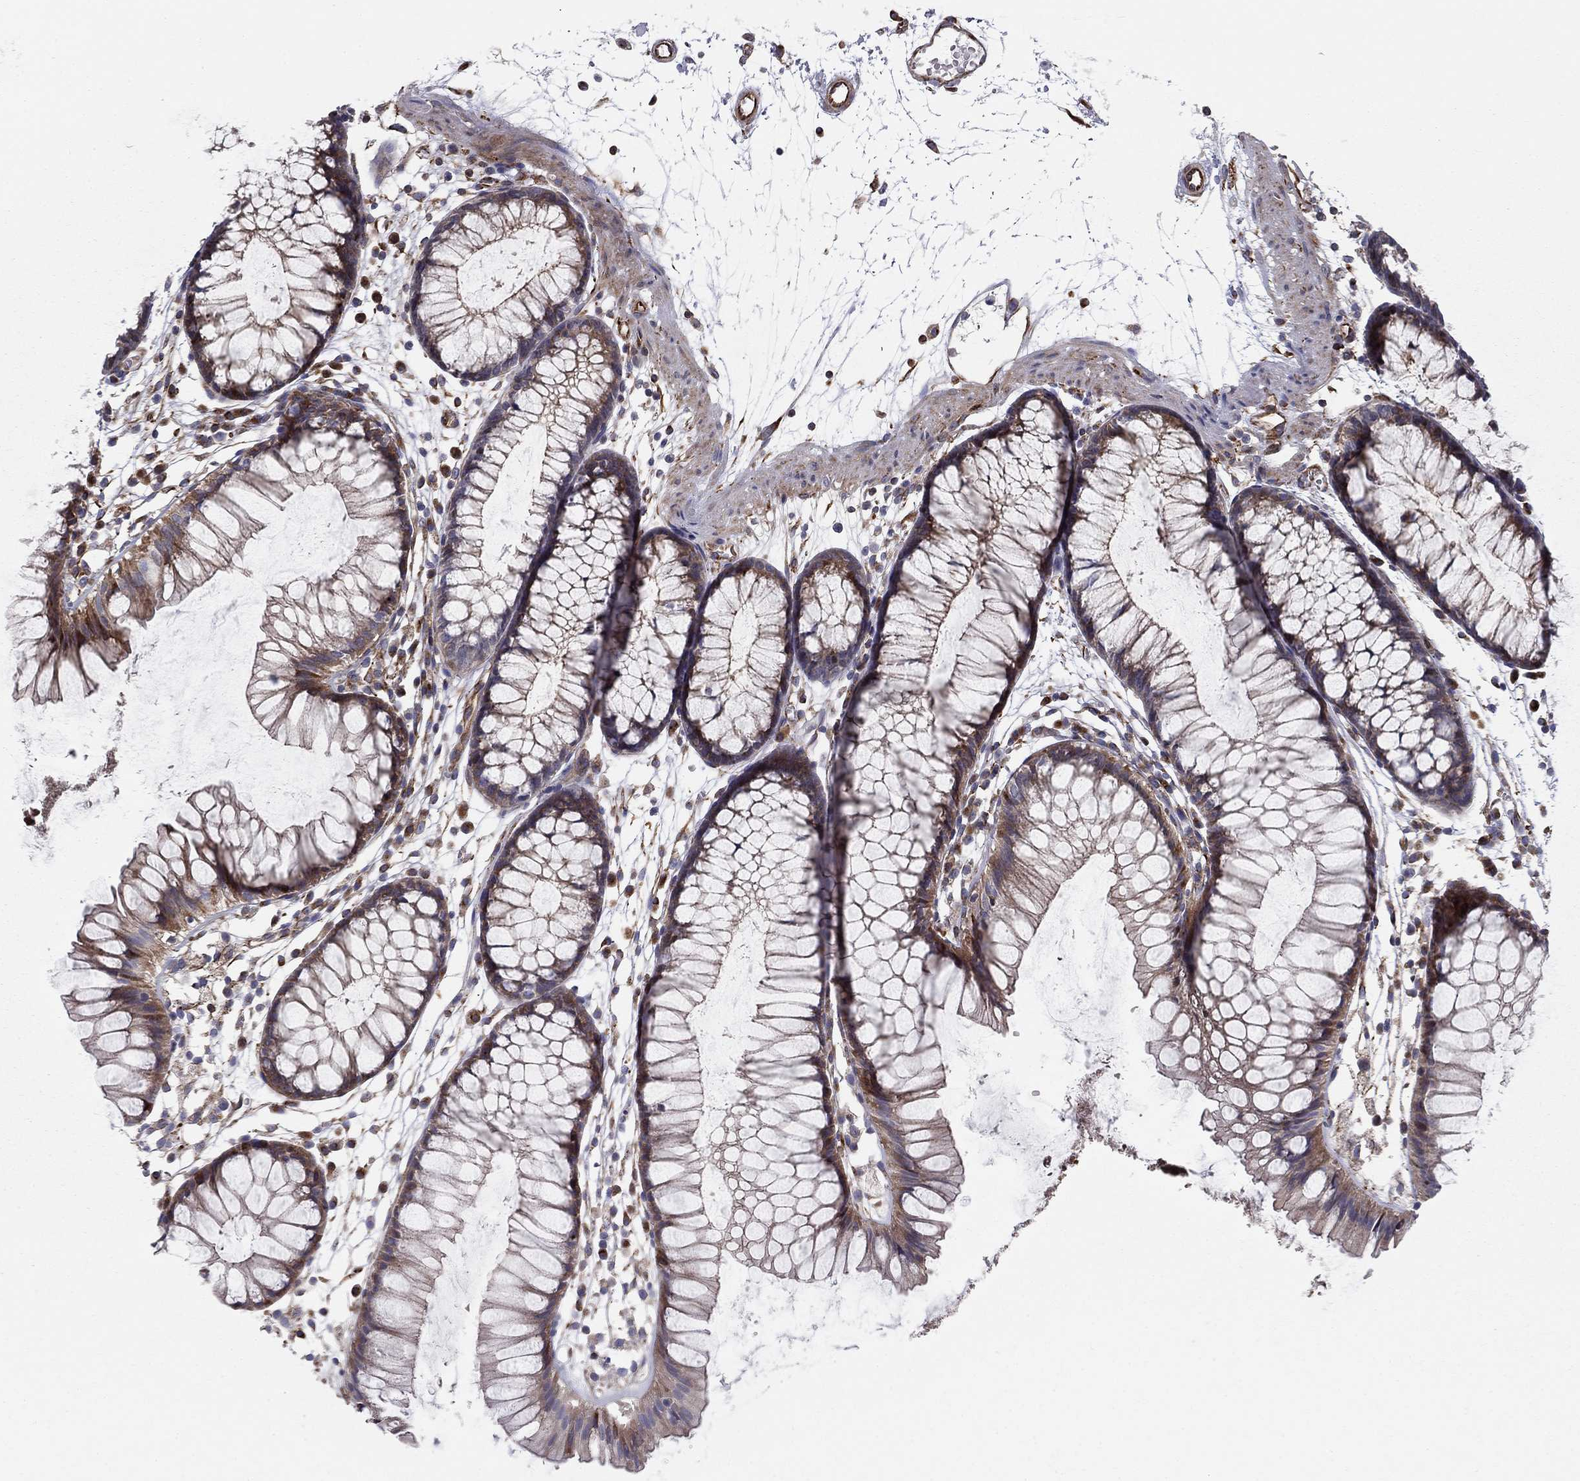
{"staining": {"intensity": "strong", "quantity": ">75%", "location": "cytoplasmic/membranous"}, "tissue": "colon", "cell_type": "Endothelial cells", "image_type": "normal", "snomed": [{"axis": "morphology", "description": "Normal tissue, NOS"}, {"axis": "morphology", "description": "Adenocarcinoma, NOS"}, {"axis": "topography", "description": "Colon"}], "caption": "Endothelial cells show high levels of strong cytoplasmic/membranous staining in about >75% of cells in unremarkable colon. The protein of interest is shown in brown color, while the nuclei are stained blue.", "gene": "CLSTN1", "patient": {"sex": "male", "age": 65}}